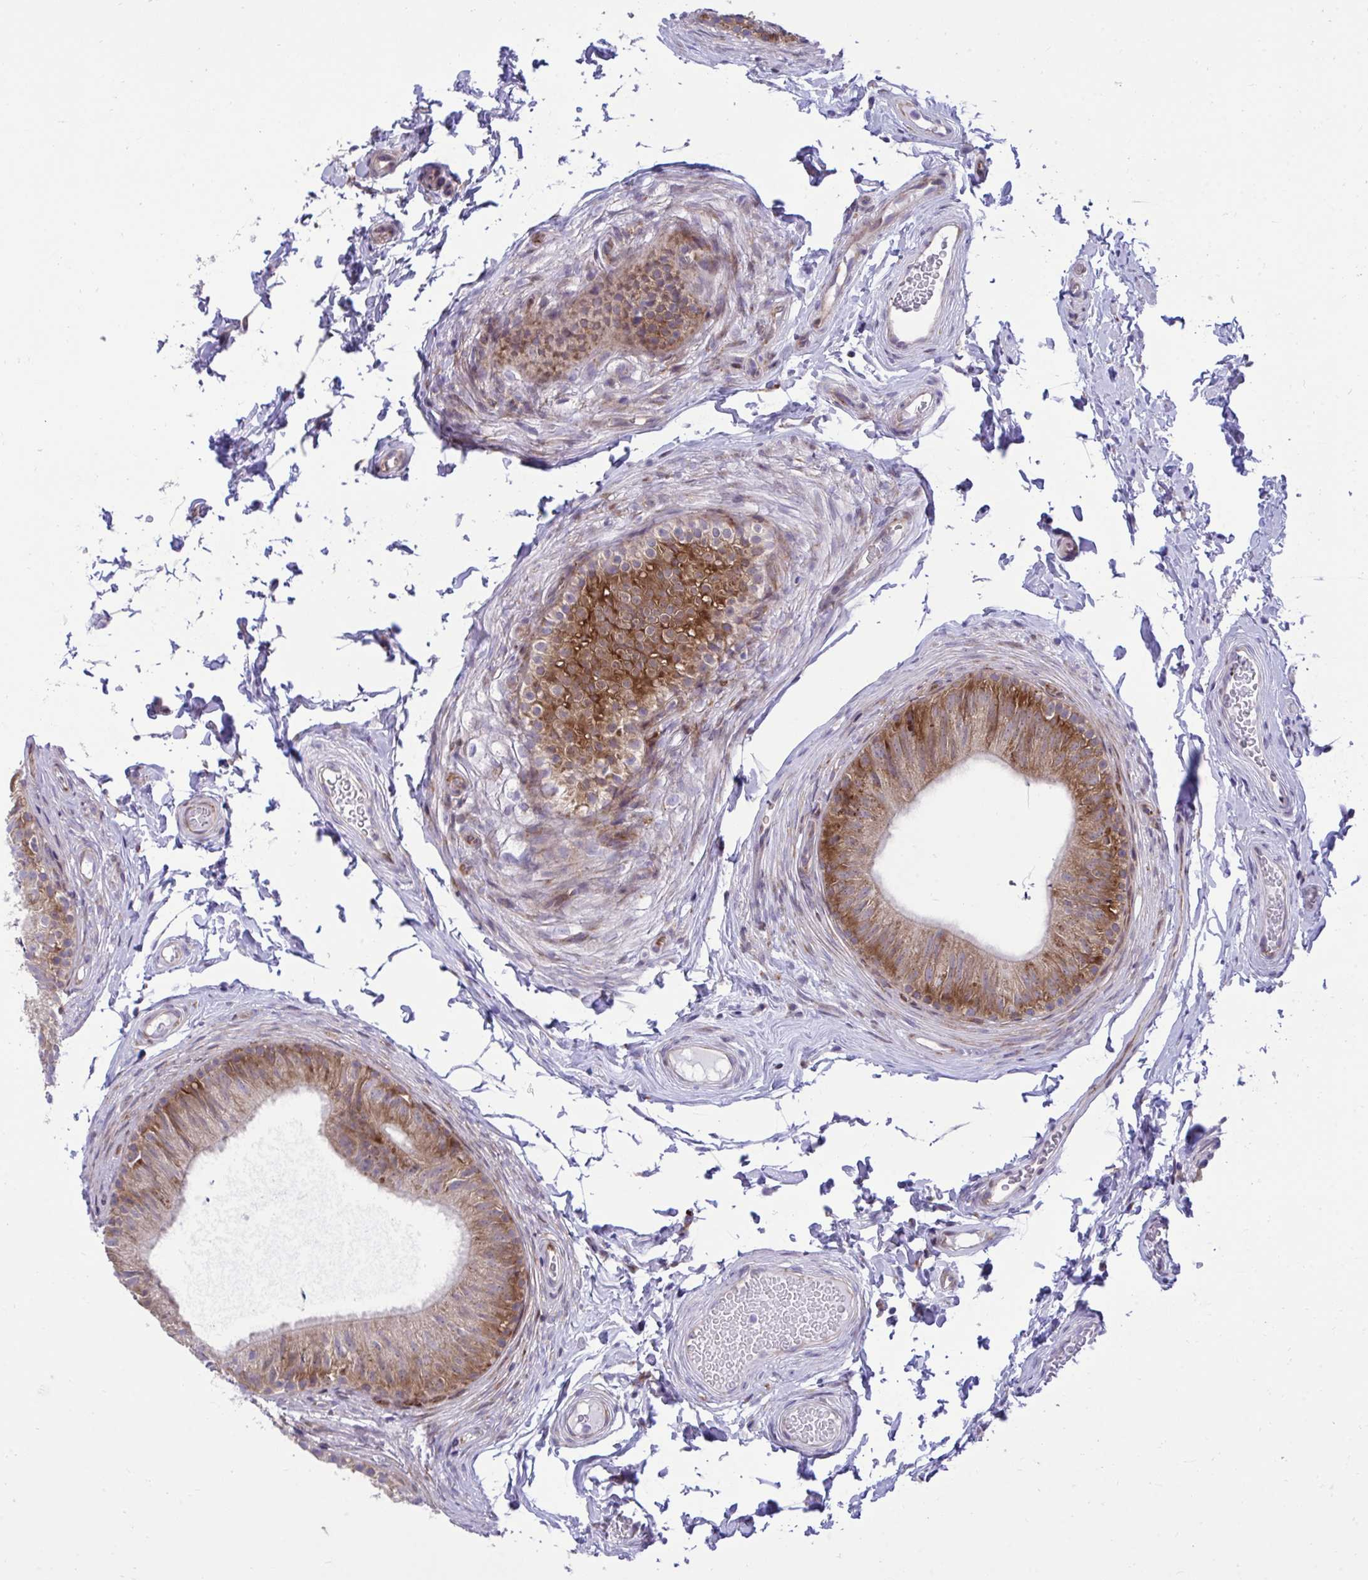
{"staining": {"intensity": "moderate", "quantity": ">75%", "location": "cytoplasmic/membranous"}, "tissue": "epididymis", "cell_type": "Glandular cells", "image_type": "normal", "snomed": [{"axis": "morphology", "description": "Normal tissue, NOS"}, {"axis": "topography", "description": "Epididymis, spermatic cord, NOS"}, {"axis": "topography", "description": "Epididymis"}, {"axis": "topography", "description": "Peripheral nerve tissue"}], "caption": "Glandular cells show medium levels of moderate cytoplasmic/membranous positivity in about >75% of cells in normal epididymis.", "gene": "RPS15", "patient": {"sex": "male", "age": 29}}